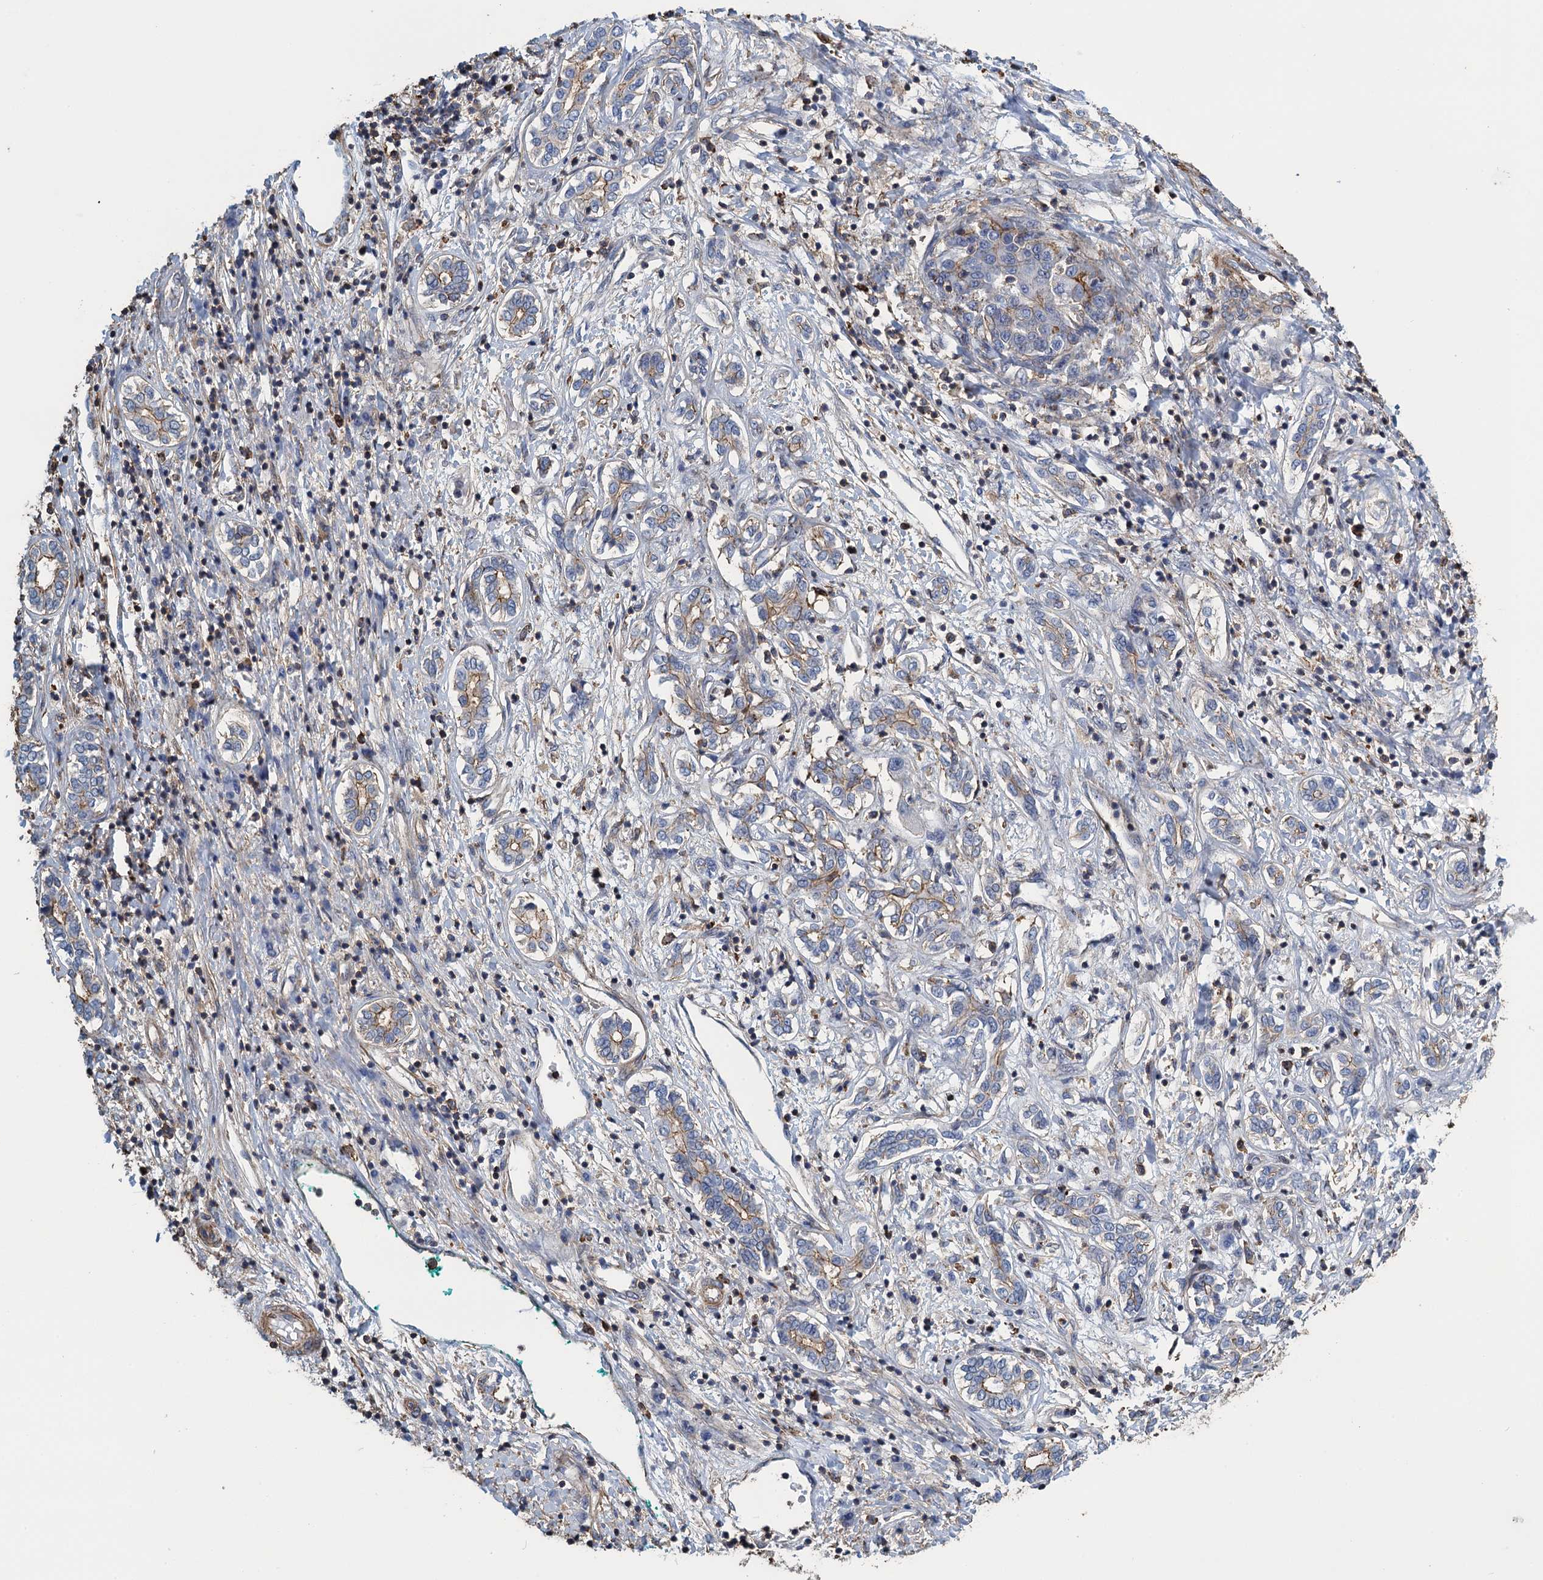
{"staining": {"intensity": "moderate", "quantity": "<25%", "location": "cytoplasmic/membranous"}, "tissue": "liver cancer", "cell_type": "Tumor cells", "image_type": "cancer", "snomed": [{"axis": "morphology", "description": "Carcinoma, Hepatocellular, NOS"}, {"axis": "topography", "description": "Liver"}], "caption": "Moderate cytoplasmic/membranous protein staining is present in approximately <25% of tumor cells in liver hepatocellular carcinoma.", "gene": "PROSER2", "patient": {"sex": "male", "age": 65}}